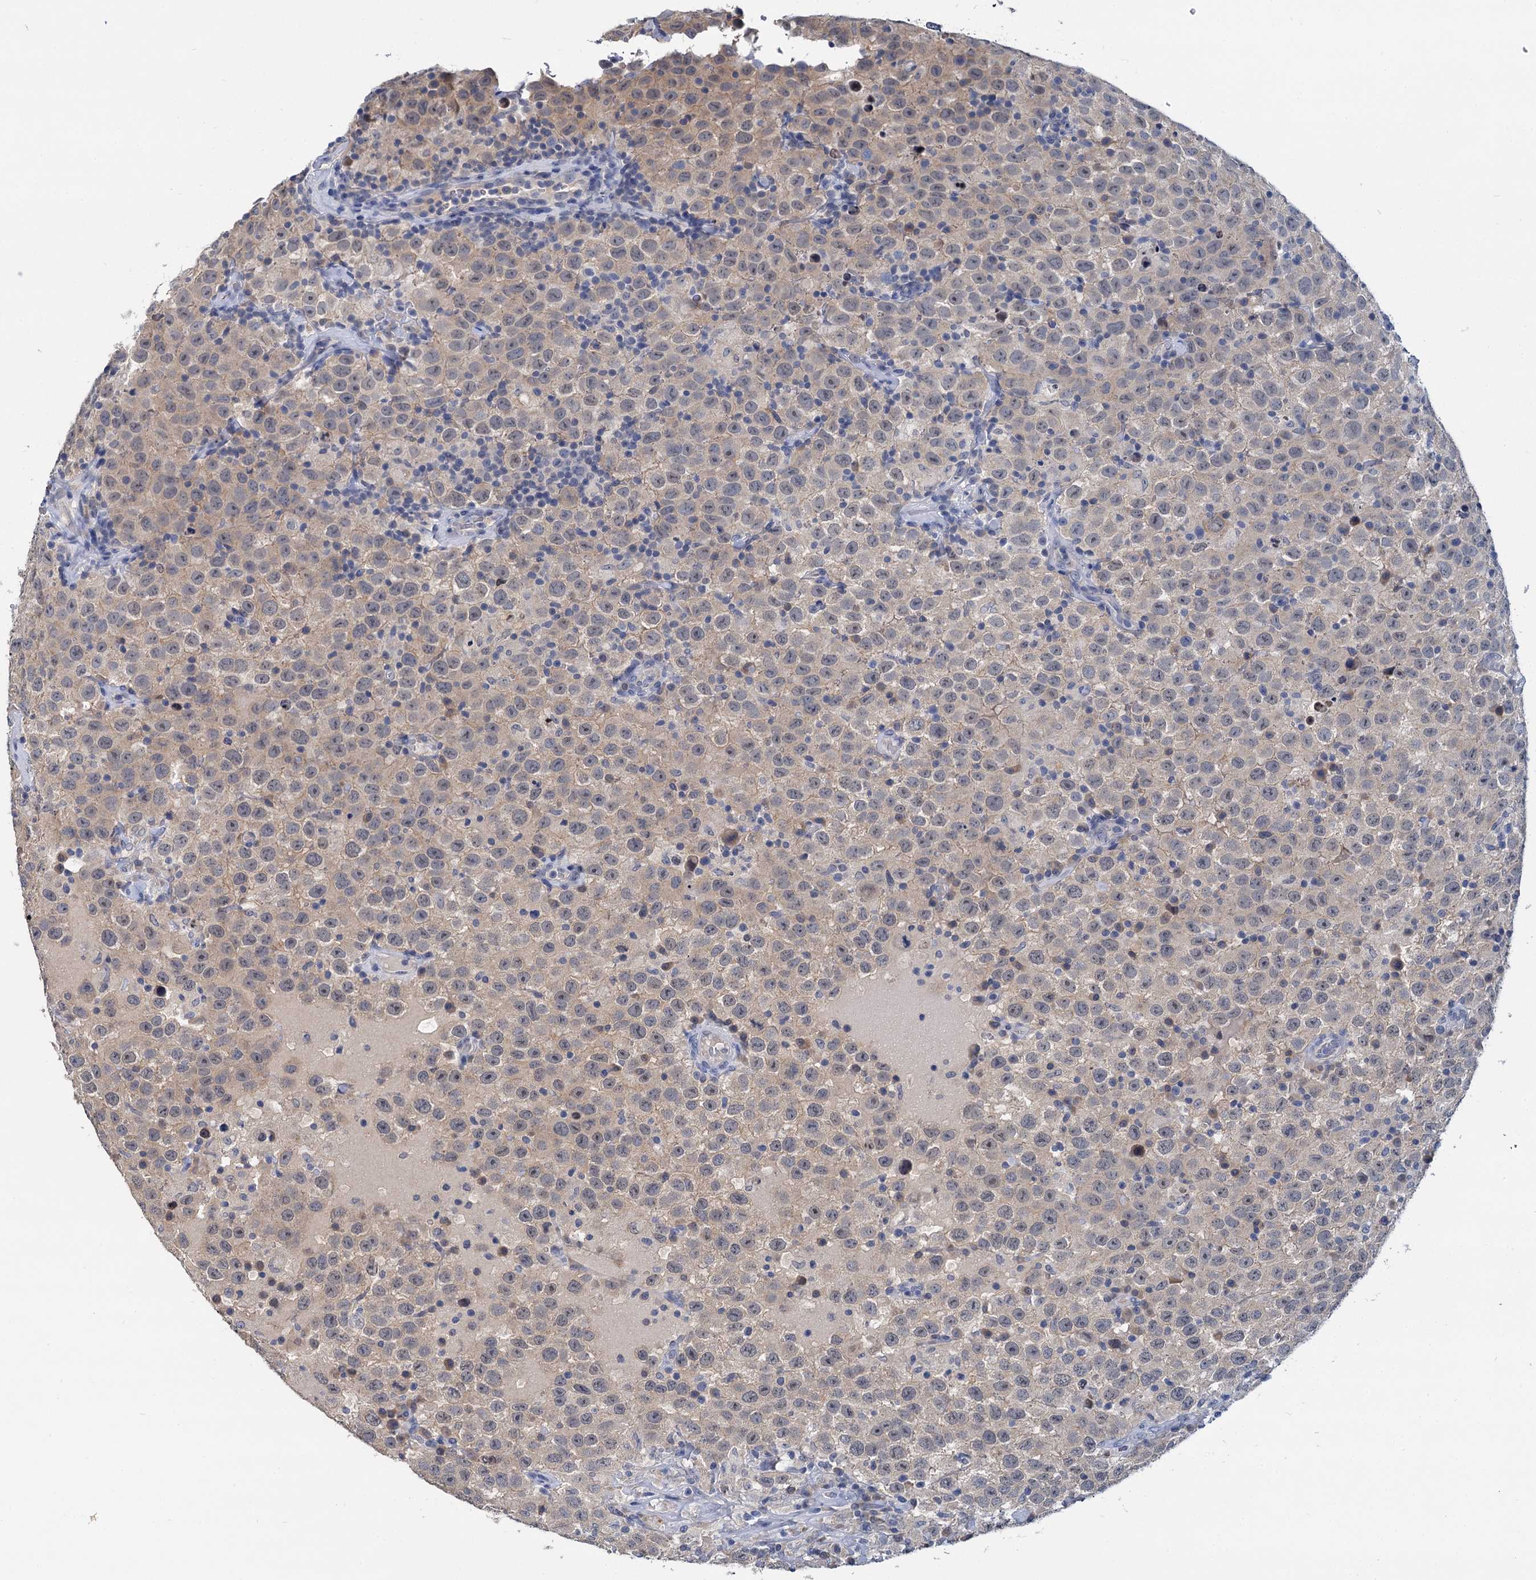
{"staining": {"intensity": "weak", "quantity": "<25%", "location": "cytoplasmic/membranous"}, "tissue": "testis cancer", "cell_type": "Tumor cells", "image_type": "cancer", "snomed": [{"axis": "morphology", "description": "Seminoma, NOS"}, {"axis": "topography", "description": "Testis"}], "caption": "Immunohistochemistry (IHC) of human testis cancer (seminoma) displays no staining in tumor cells.", "gene": "ANKRD42", "patient": {"sex": "male", "age": 41}}